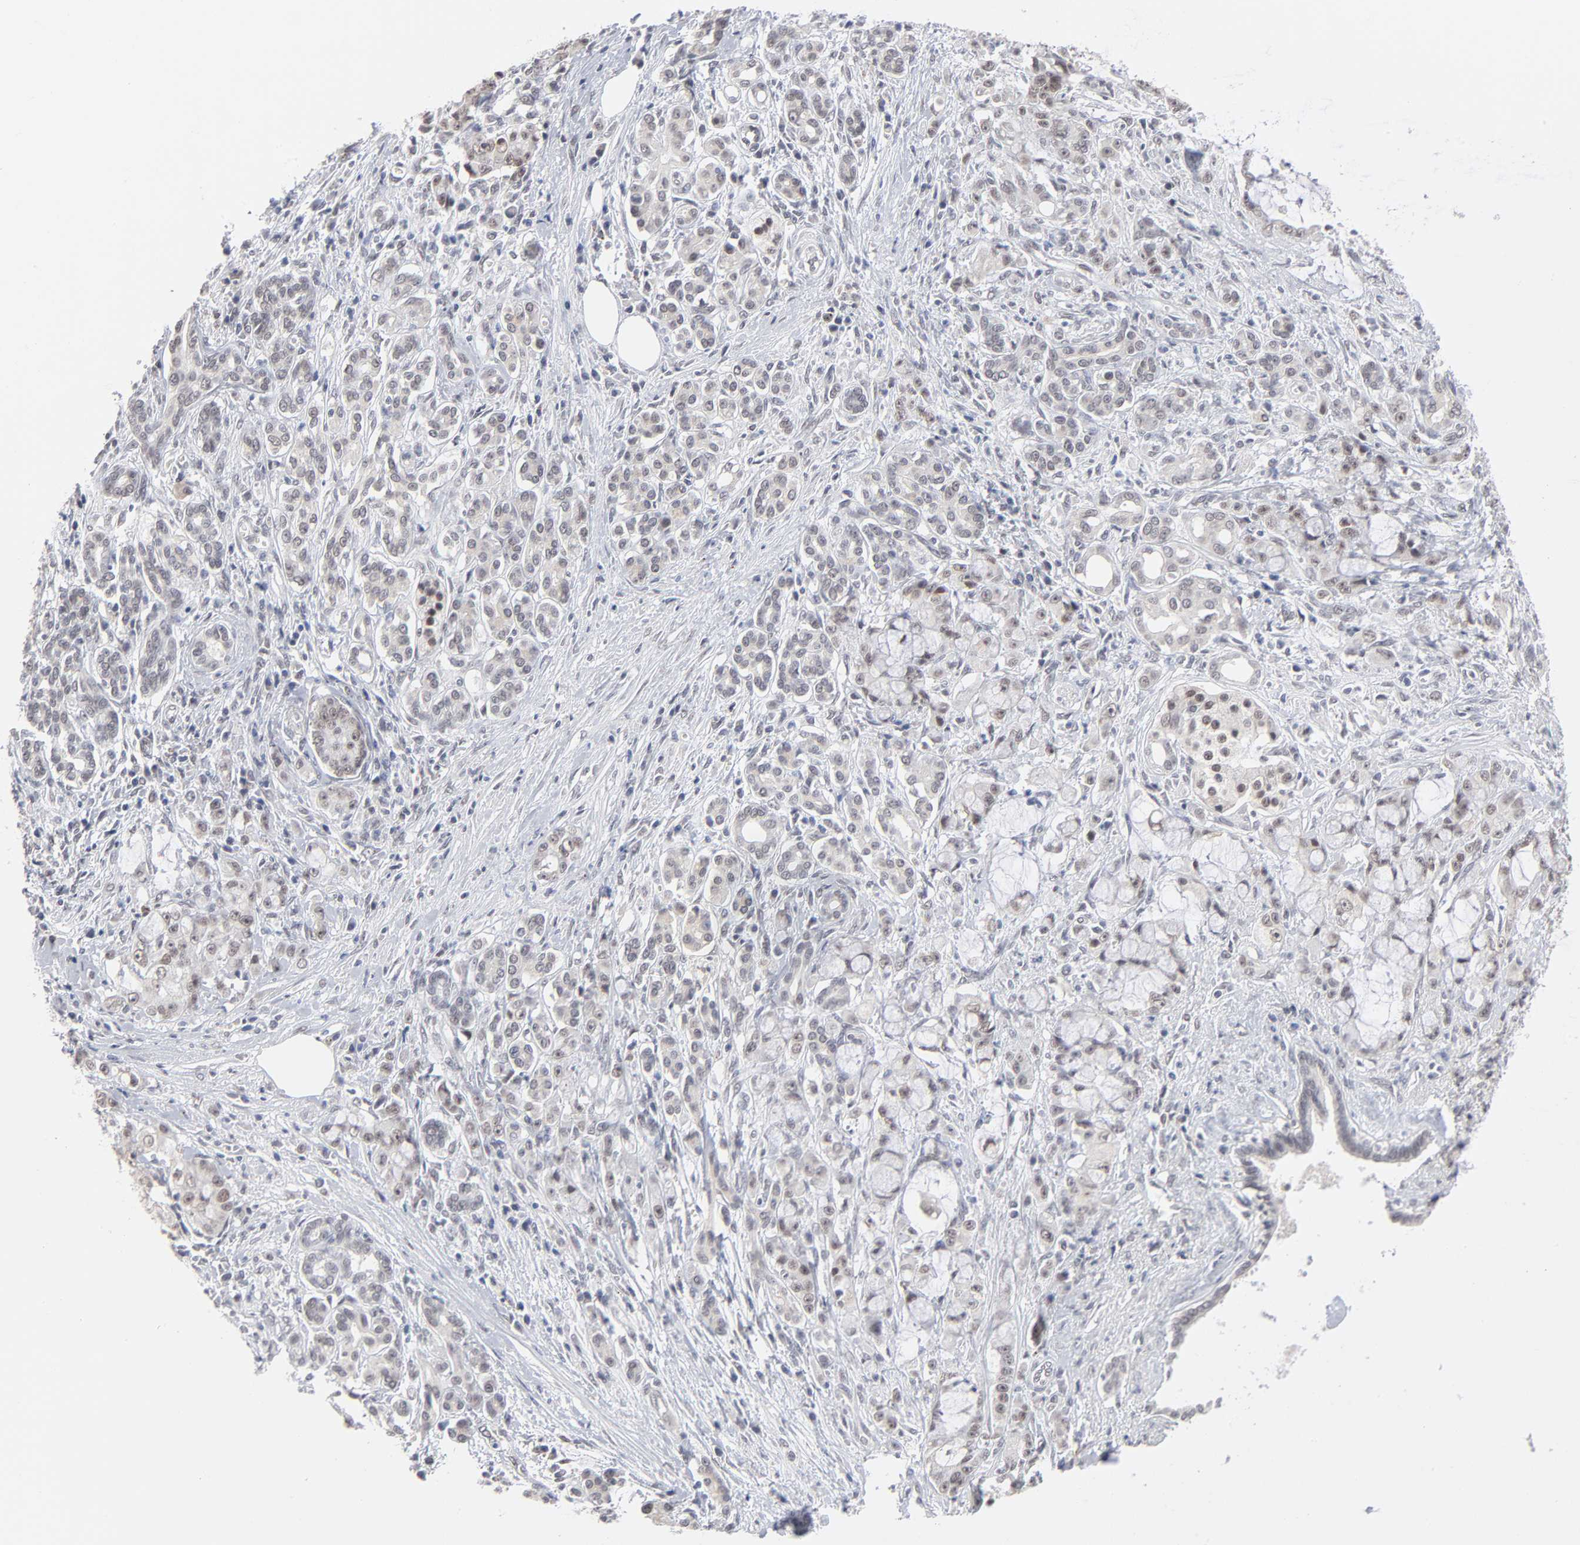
{"staining": {"intensity": "negative", "quantity": "none", "location": "none"}, "tissue": "pancreatic cancer", "cell_type": "Tumor cells", "image_type": "cancer", "snomed": [{"axis": "morphology", "description": "Adenocarcinoma, NOS"}, {"axis": "topography", "description": "Pancreas"}], "caption": "DAB (3,3'-diaminobenzidine) immunohistochemical staining of human pancreatic cancer (adenocarcinoma) reveals no significant positivity in tumor cells.", "gene": "MBIP", "patient": {"sex": "female", "age": 73}}